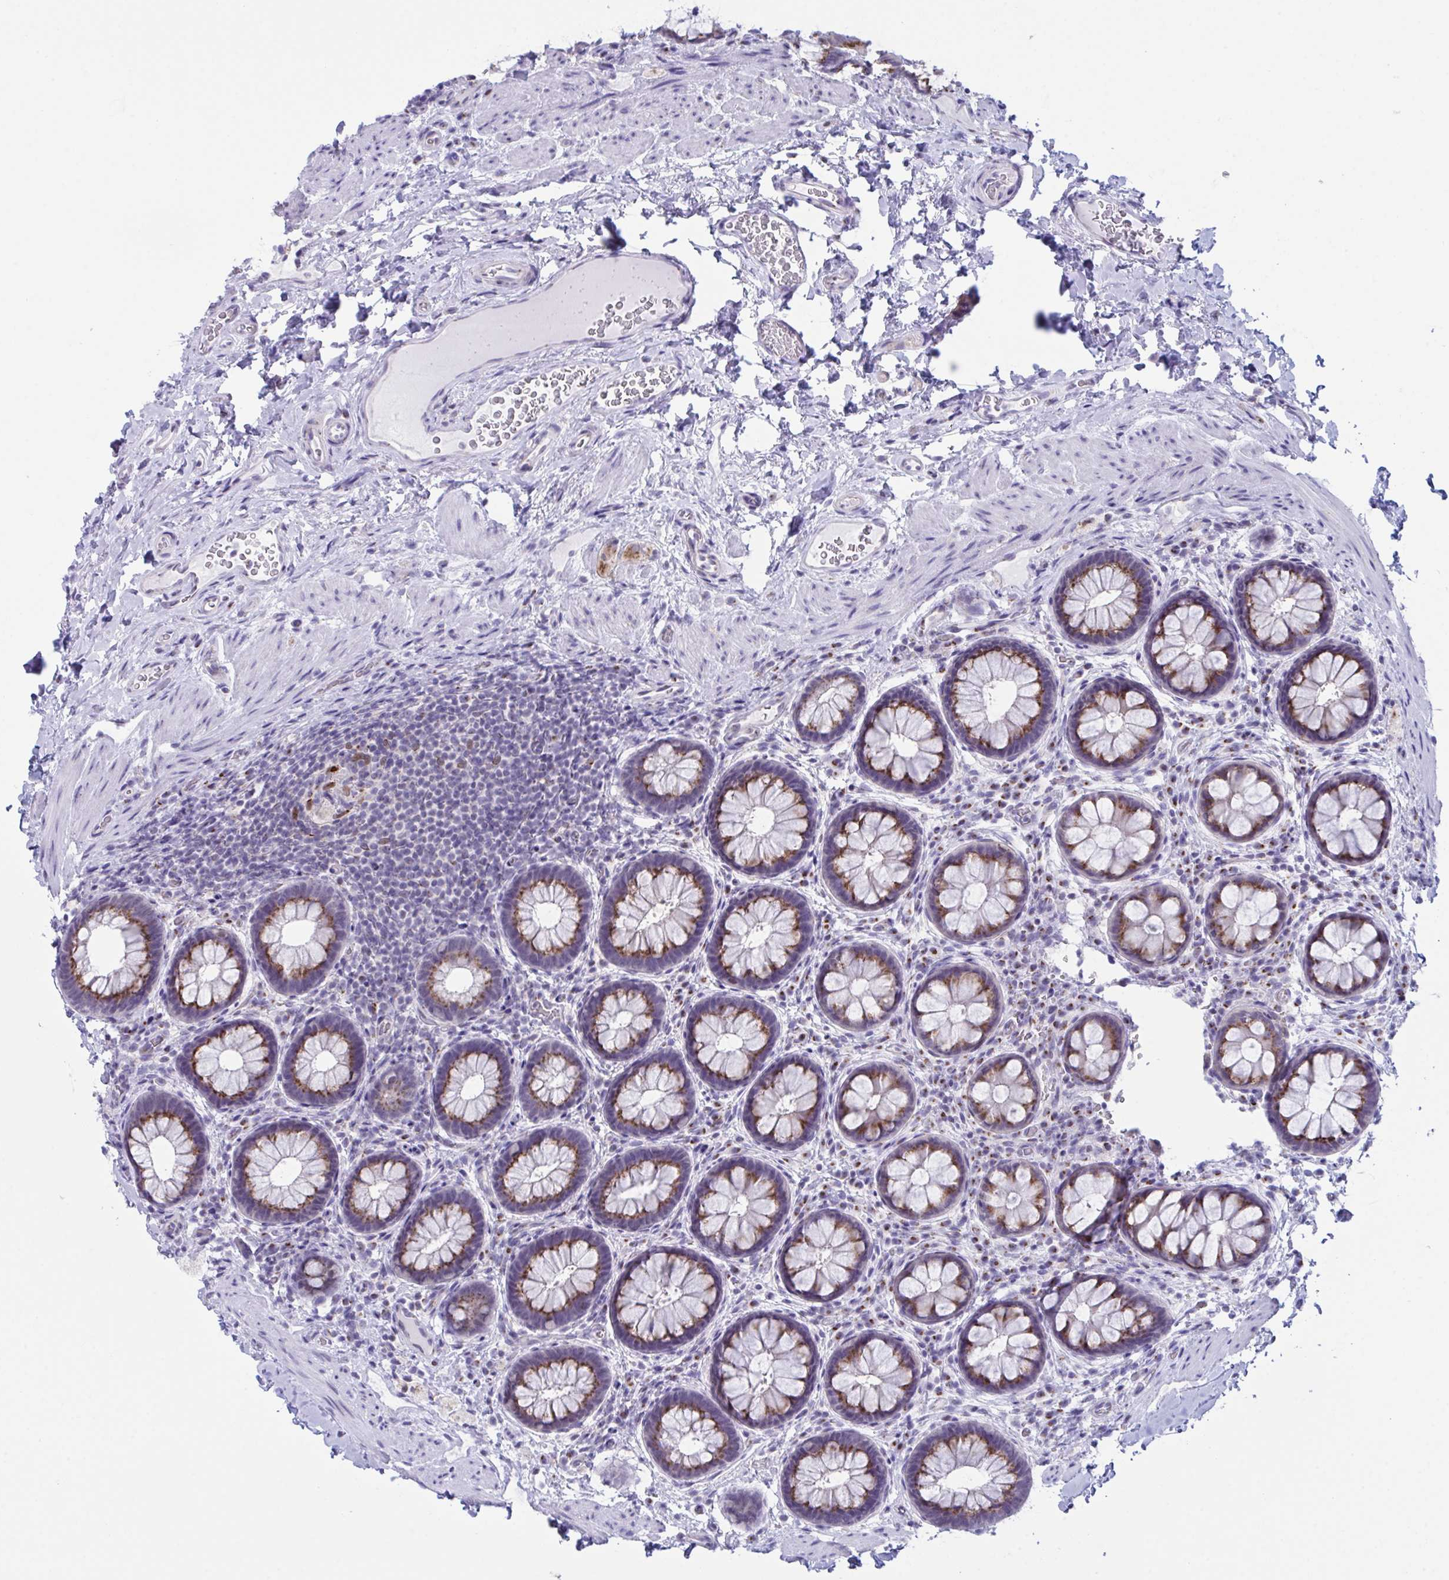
{"staining": {"intensity": "moderate", "quantity": ">75%", "location": "cytoplasmic/membranous"}, "tissue": "rectum", "cell_type": "Glandular cells", "image_type": "normal", "snomed": [{"axis": "morphology", "description": "Normal tissue, NOS"}, {"axis": "topography", "description": "Rectum"}], "caption": "DAB (3,3'-diaminobenzidine) immunohistochemical staining of unremarkable rectum demonstrates moderate cytoplasmic/membranous protein positivity in about >75% of glandular cells.", "gene": "SCLY", "patient": {"sex": "female", "age": 69}}